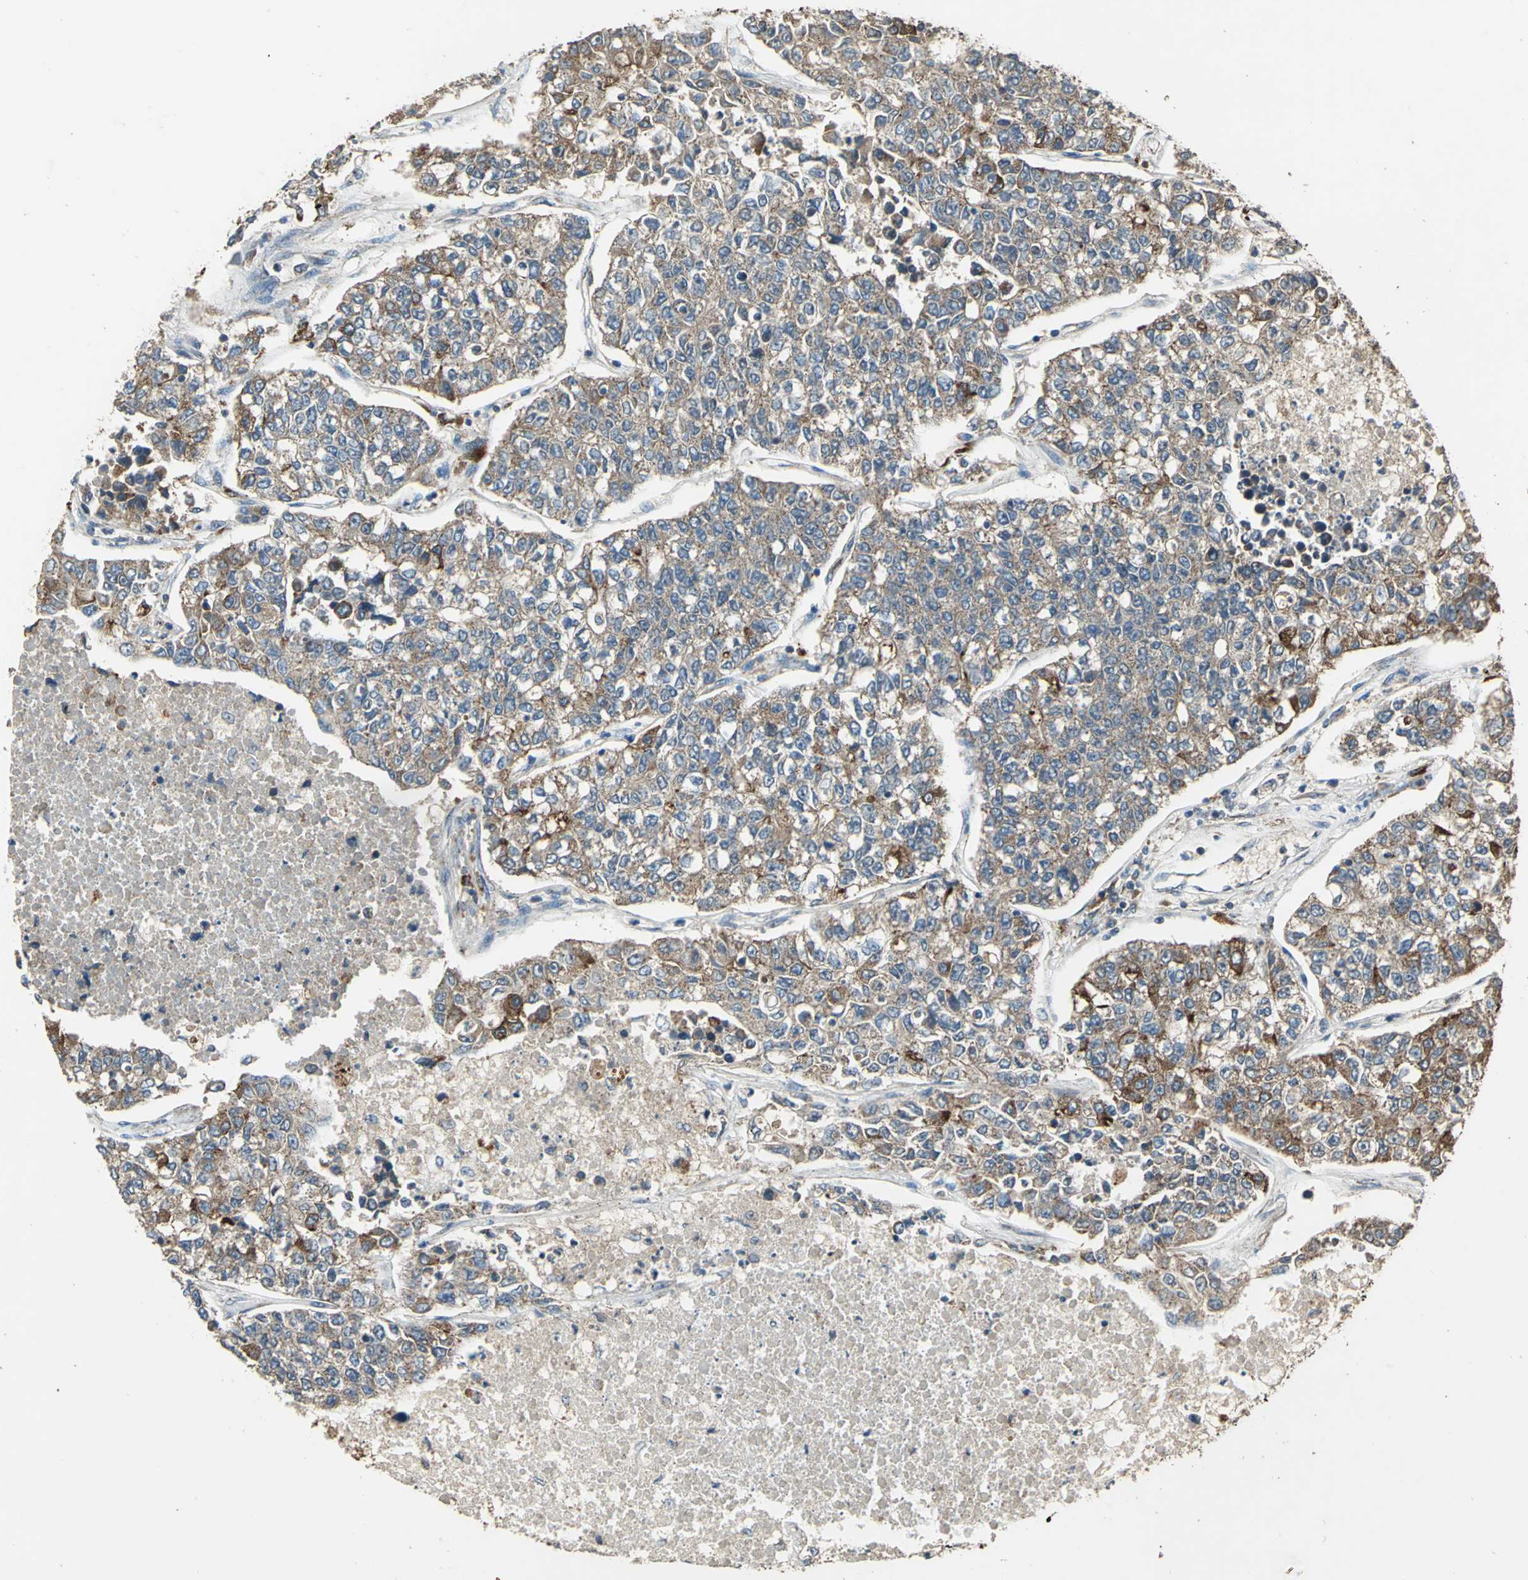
{"staining": {"intensity": "moderate", "quantity": ">75%", "location": "cytoplasmic/membranous"}, "tissue": "lung cancer", "cell_type": "Tumor cells", "image_type": "cancer", "snomed": [{"axis": "morphology", "description": "Adenocarcinoma, NOS"}, {"axis": "topography", "description": "Lung"}], "caption": "Human adenocarcinoma (lung) stained with a protein marker exhibits moderate staining in tumor cells.", "gene": "POLRMT", "patient": {"sex": "male", "age": 49}}